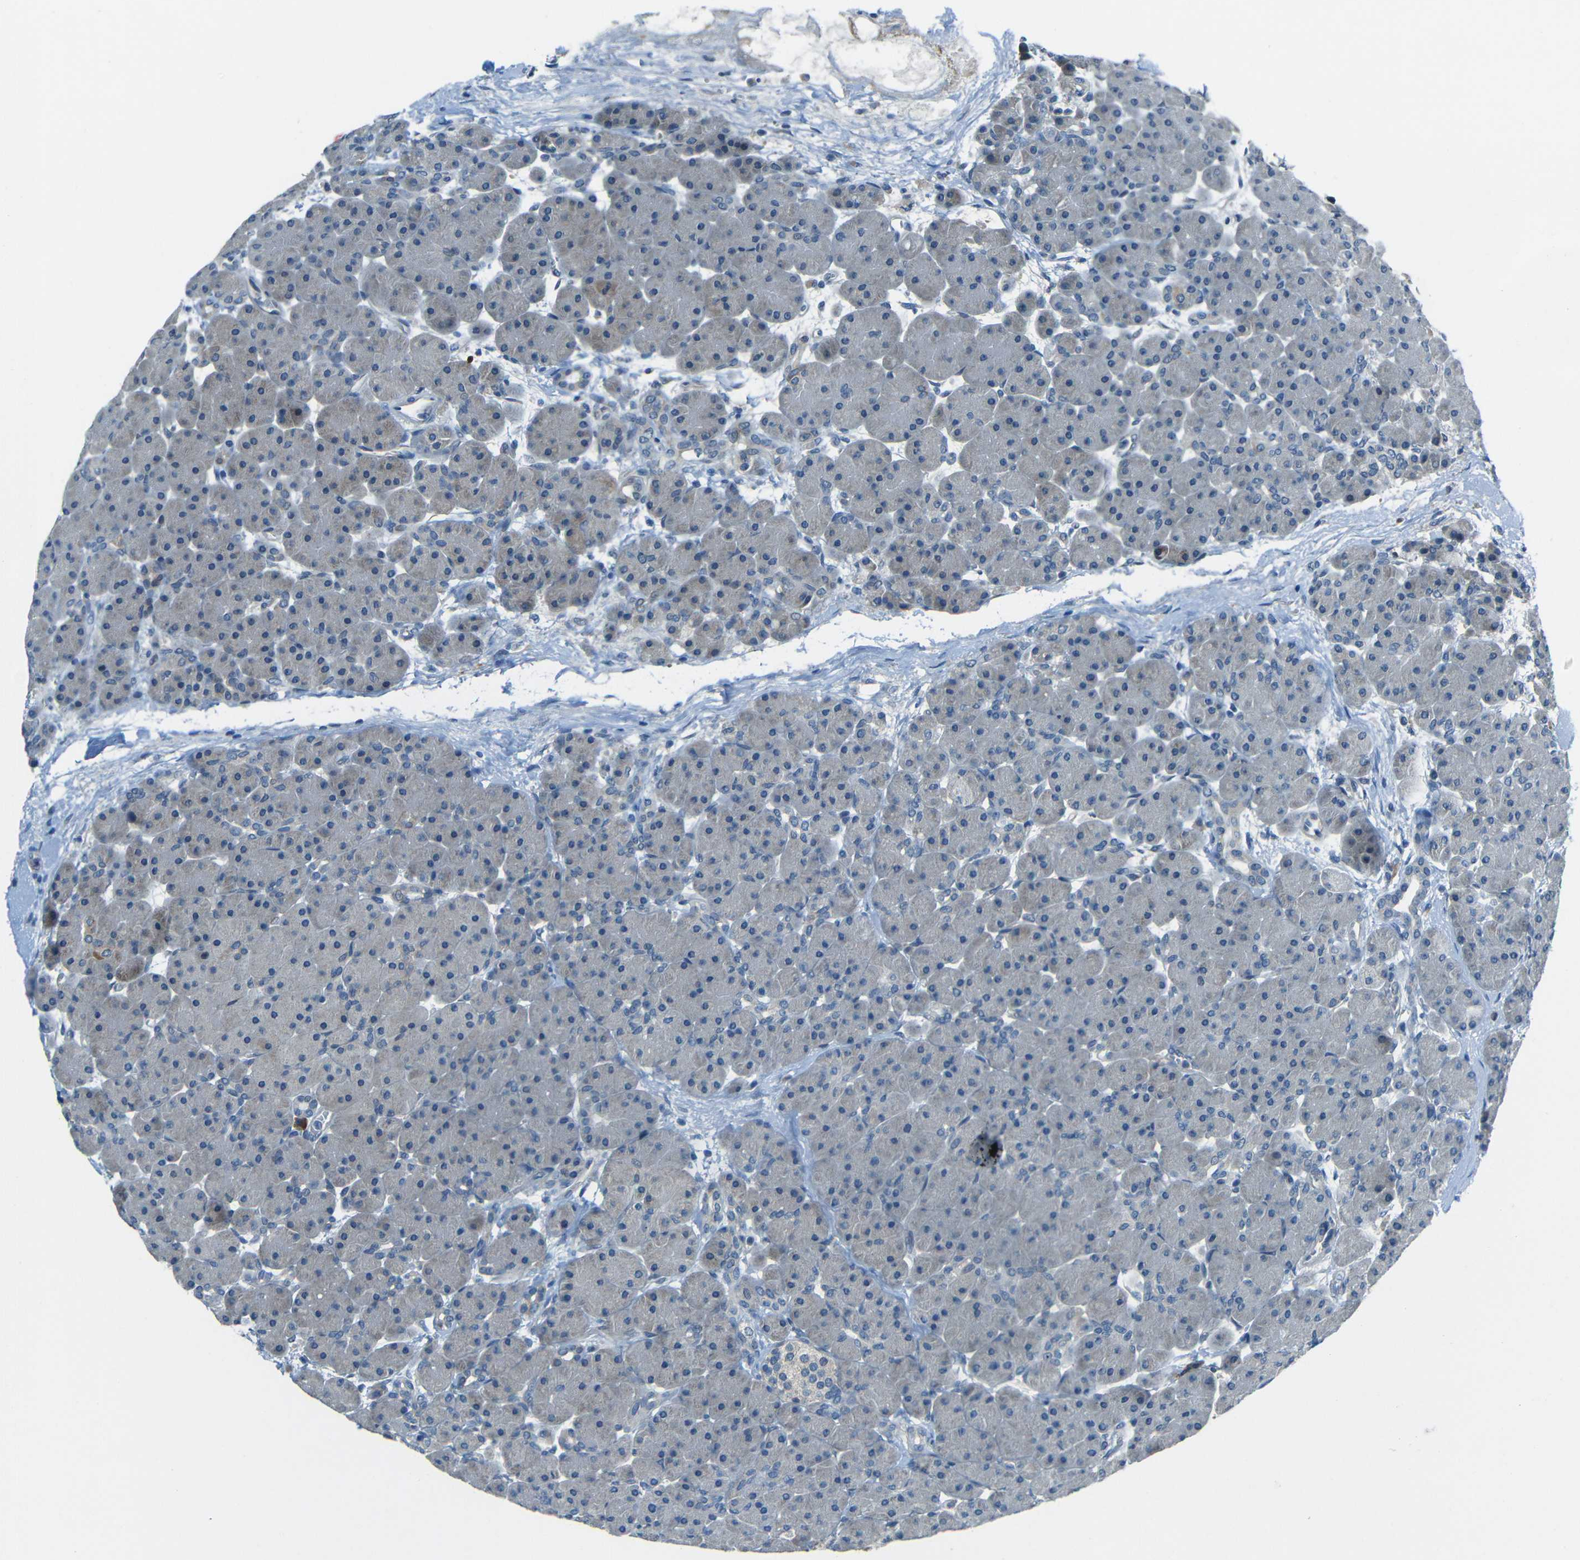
{"staining": {"intensity": "negative", "quantity": "none", "location": "none"}, "tissue": "pancreas", "cell_type": "Exocrine glandular cells", "image_type": "normal", "snomed": [{"axis": "morphology", "description": "Normal tissue, NOS"}, {"axis": "topography", "description": "Pancreas"}], "caption": "Human pancreas stained for a protein using IHC displays no expression in exocrine glandular cells.", "gene": "ANKRD22", "patient": {"sex": "male", "age": 66}}